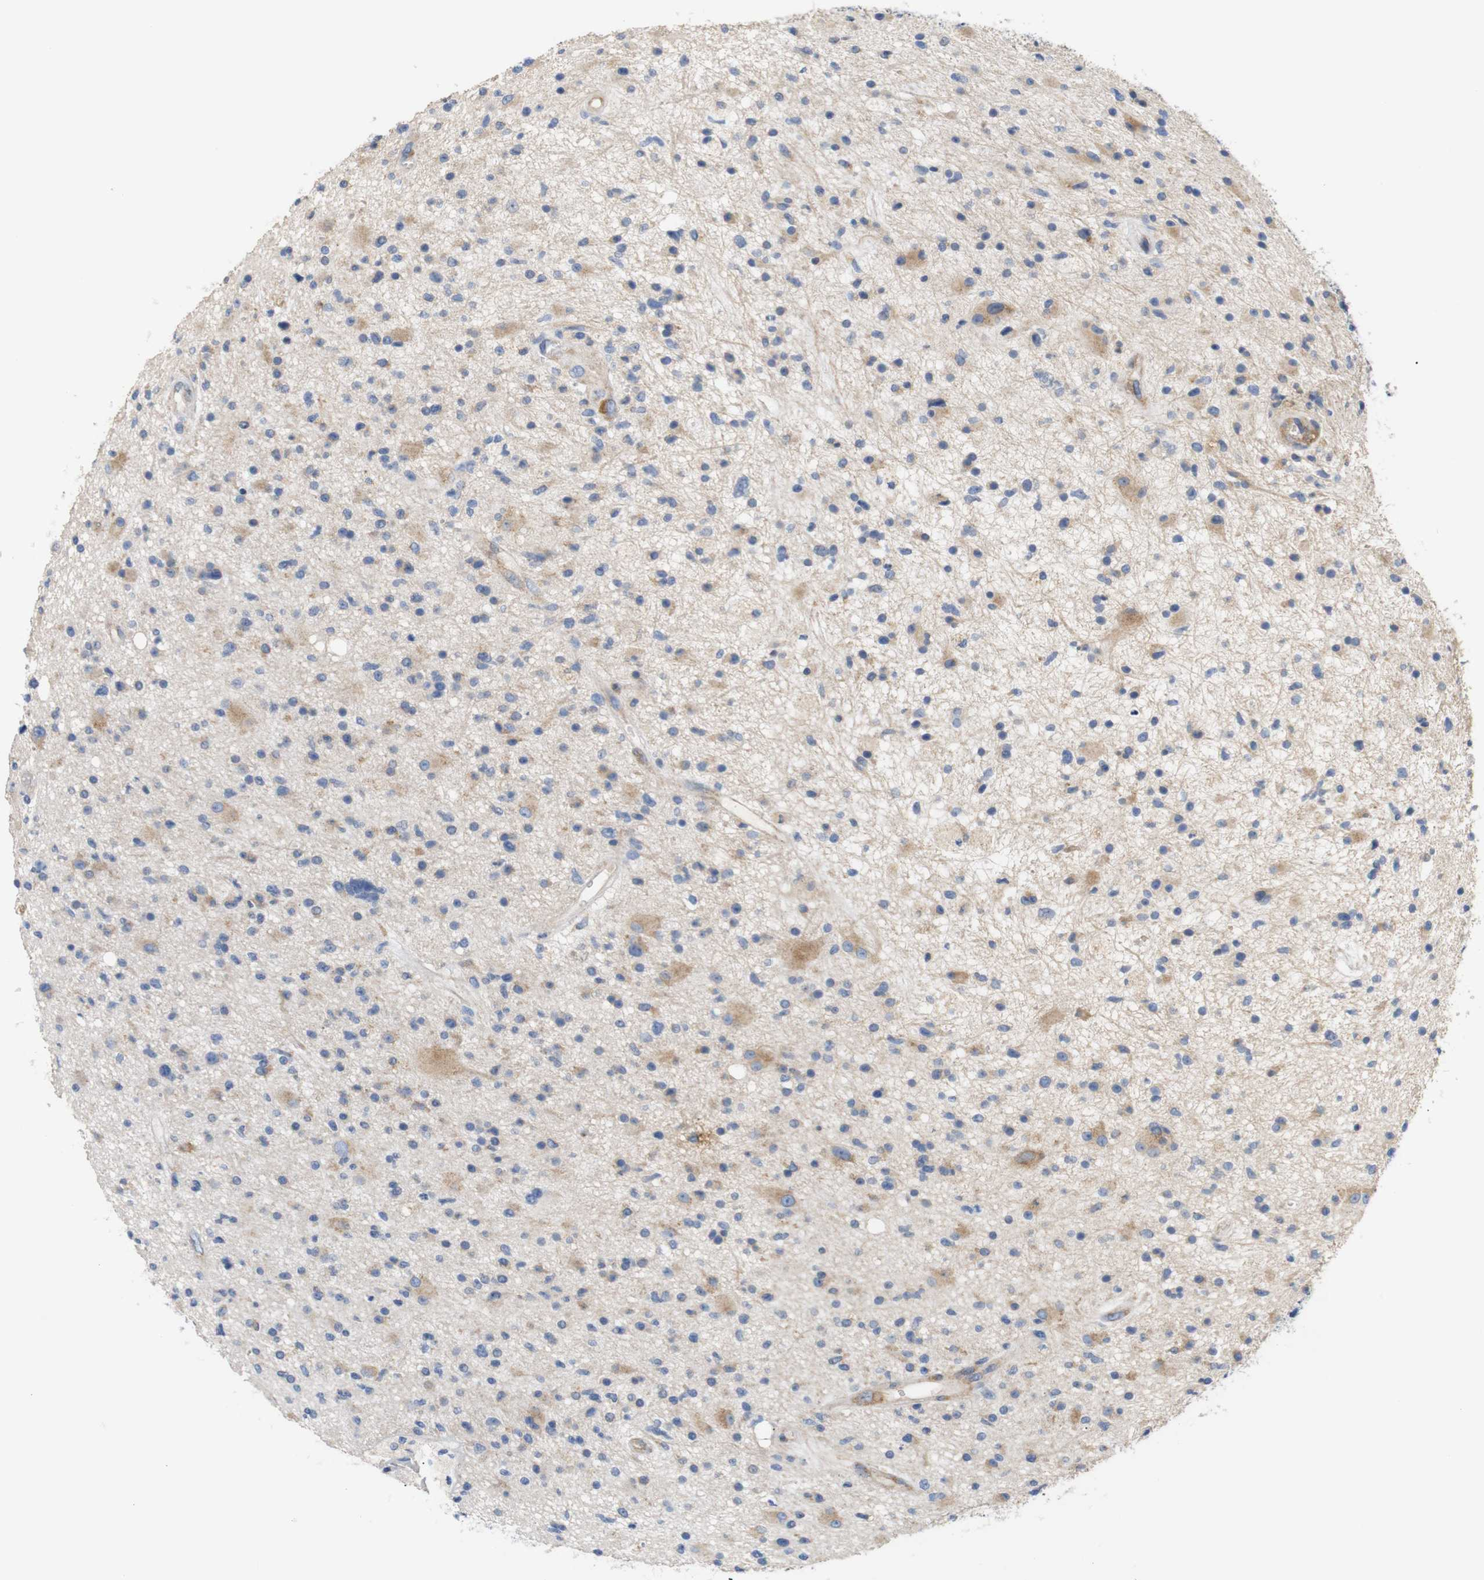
{"staining": {"intensity": "moderate", "quantity": "25%-75%", "location": "cytoplasmic/membranous"}, "tissue": "glioma", "cell_type": "Tumor cells", "image_type": "cancer", "snomed": [{"axis": "morphology", "description": "Glioma, malignant, High grade"}, {"axis": "topography", "description": "Brain"}], "caption": "An IHC histopathology image of tumor tissue is shown. Protein staining in brown shows moderate cytoplasmic/membranous positivity in malignant glioma (high-grade) within tumor cells.", "gene": "TRIM5", "patient": {"sex": "male", "age": 33}}